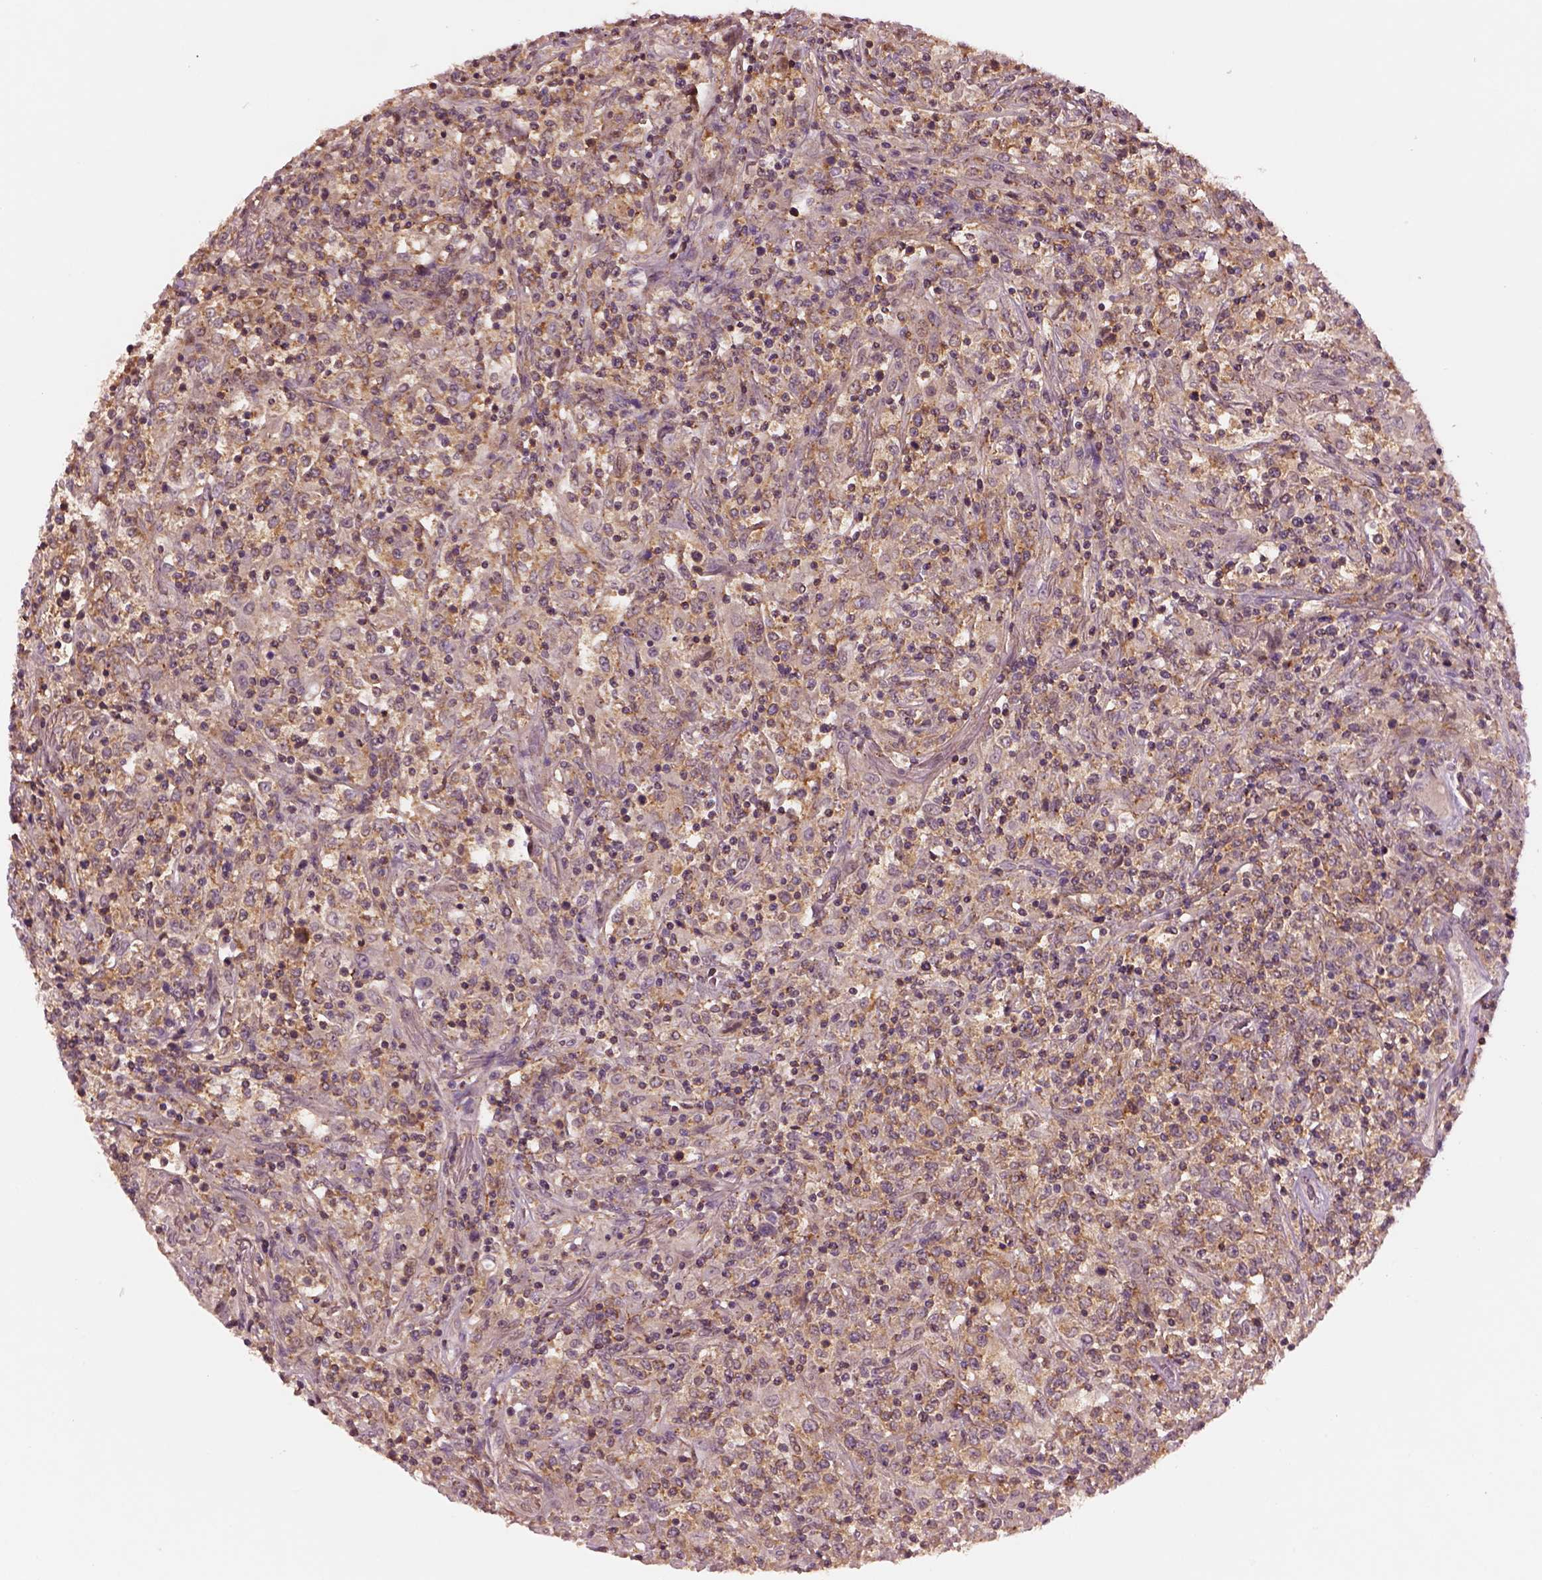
{"staining": {"intensity": "moderate", "quantity": "25%-75%", "location": "cytoplasmic/membranous"}, "tissue": "lymphoma", "cell_type": "Tumor cells", "image_type": "cancer", "snomed": [{"axis": "morphology", "description": "Malignant lymphoma, non-Hodgkin's type, High grade"}, {"axis": "topography", "description": "Lung"}], "caption": "DAB (3,3'-diaminobenzidine) immunohistochemical staining of human lymphoma exhibits moderate cytoplasmic/membranous protein expression in about 25%-75% of tumor cells.", "gene": "MTHFS", "patient": {"sex": "male", "age": 79}}